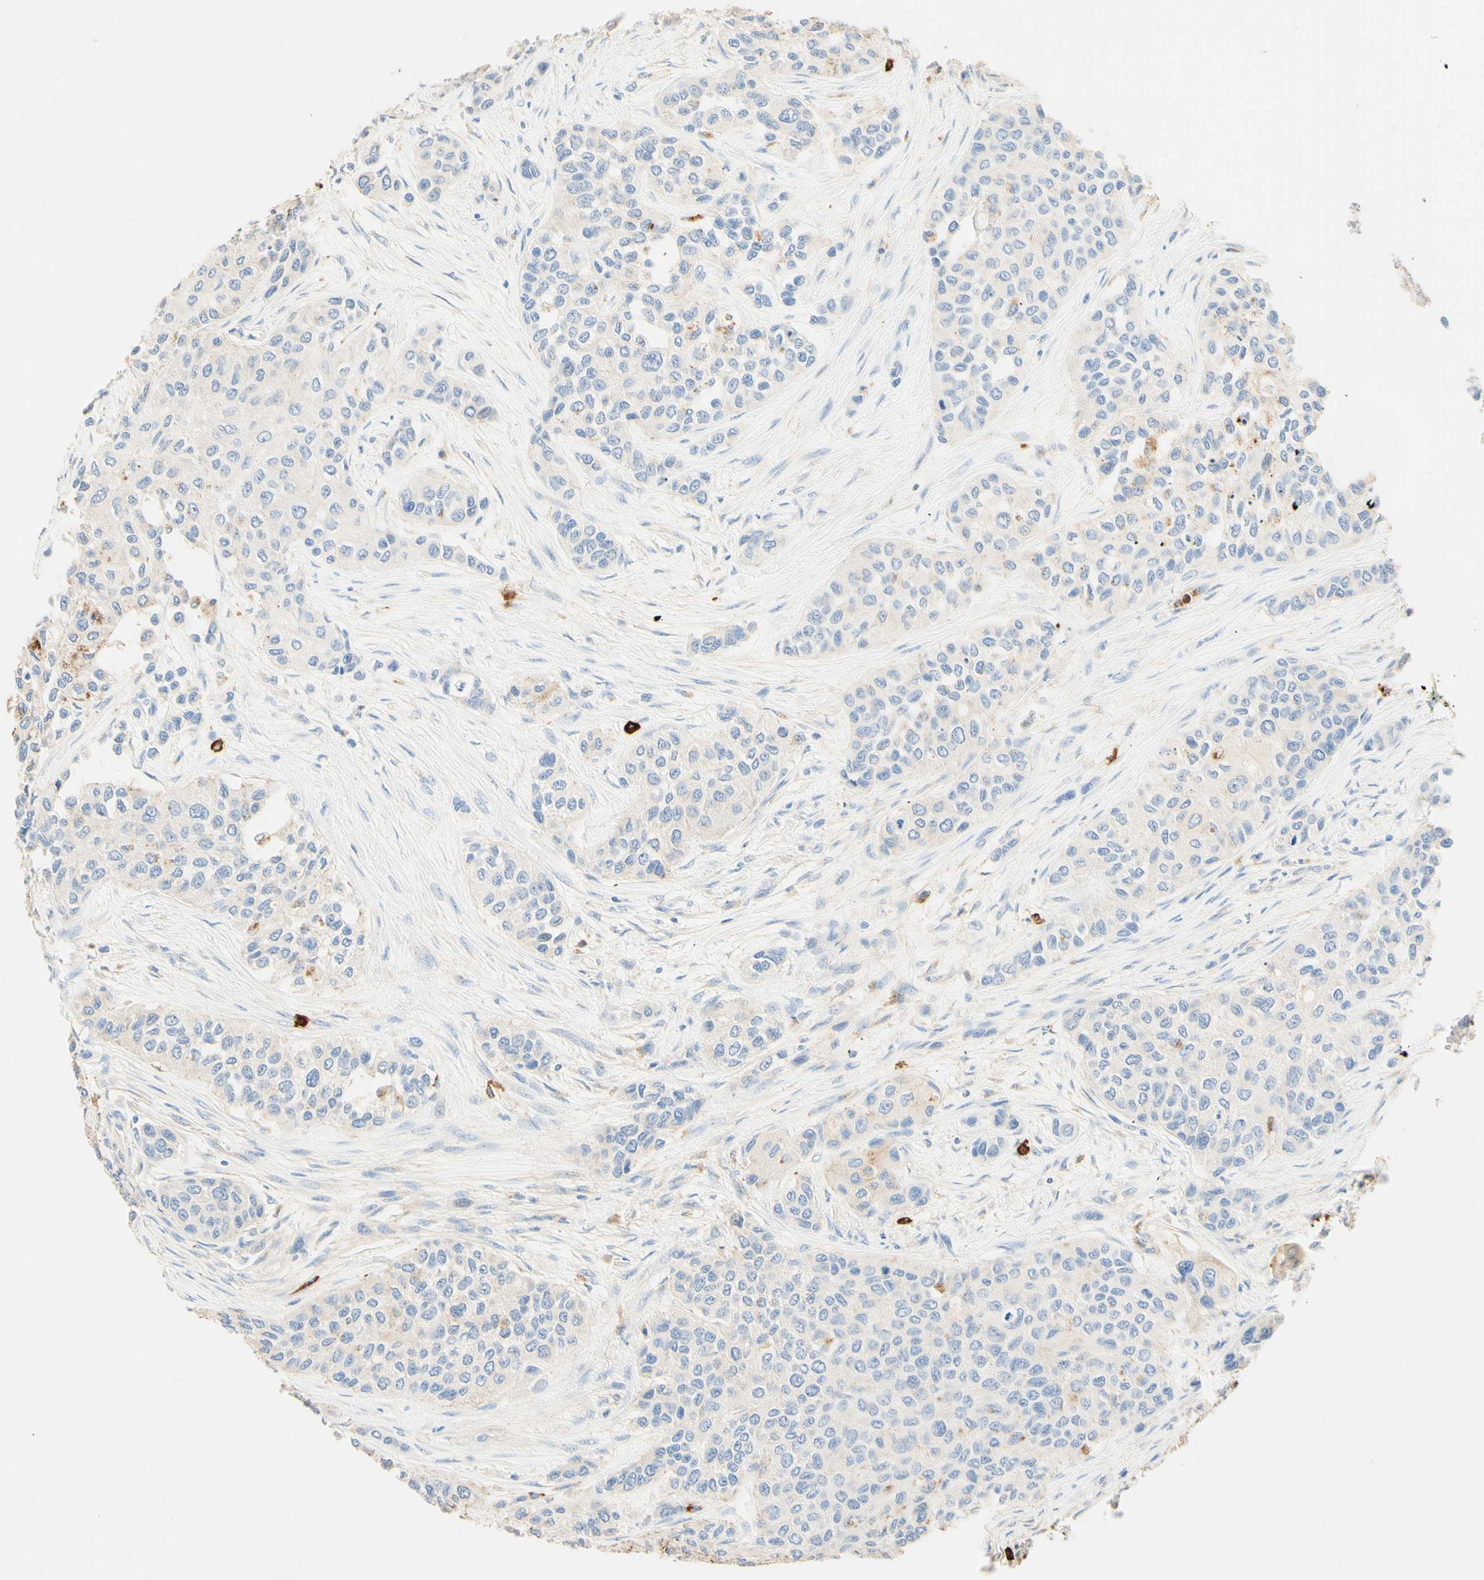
{"staining": {"intensity": "negative", "quantity": "none", "location": "none"}, "tissue": "urothelial cancer", "cell_type": "Tumor cells", "image_type": "cancer", "snomed": [{"axis": "morphology", "description": "Urothelial carcinoma, High grade"}, {"axis": "topography", "description": "Urinary bladder"}], "caption": "Tumor cells are negative for brown protein staining in urothelial carcinoma (high-grade). (Brightfield microscopy of DAB (3,3'-diaminobenzidine) immunohistochemistry at high magnification).", "gene": "CD63", "patient": {"sex": "female", "age": 56}}